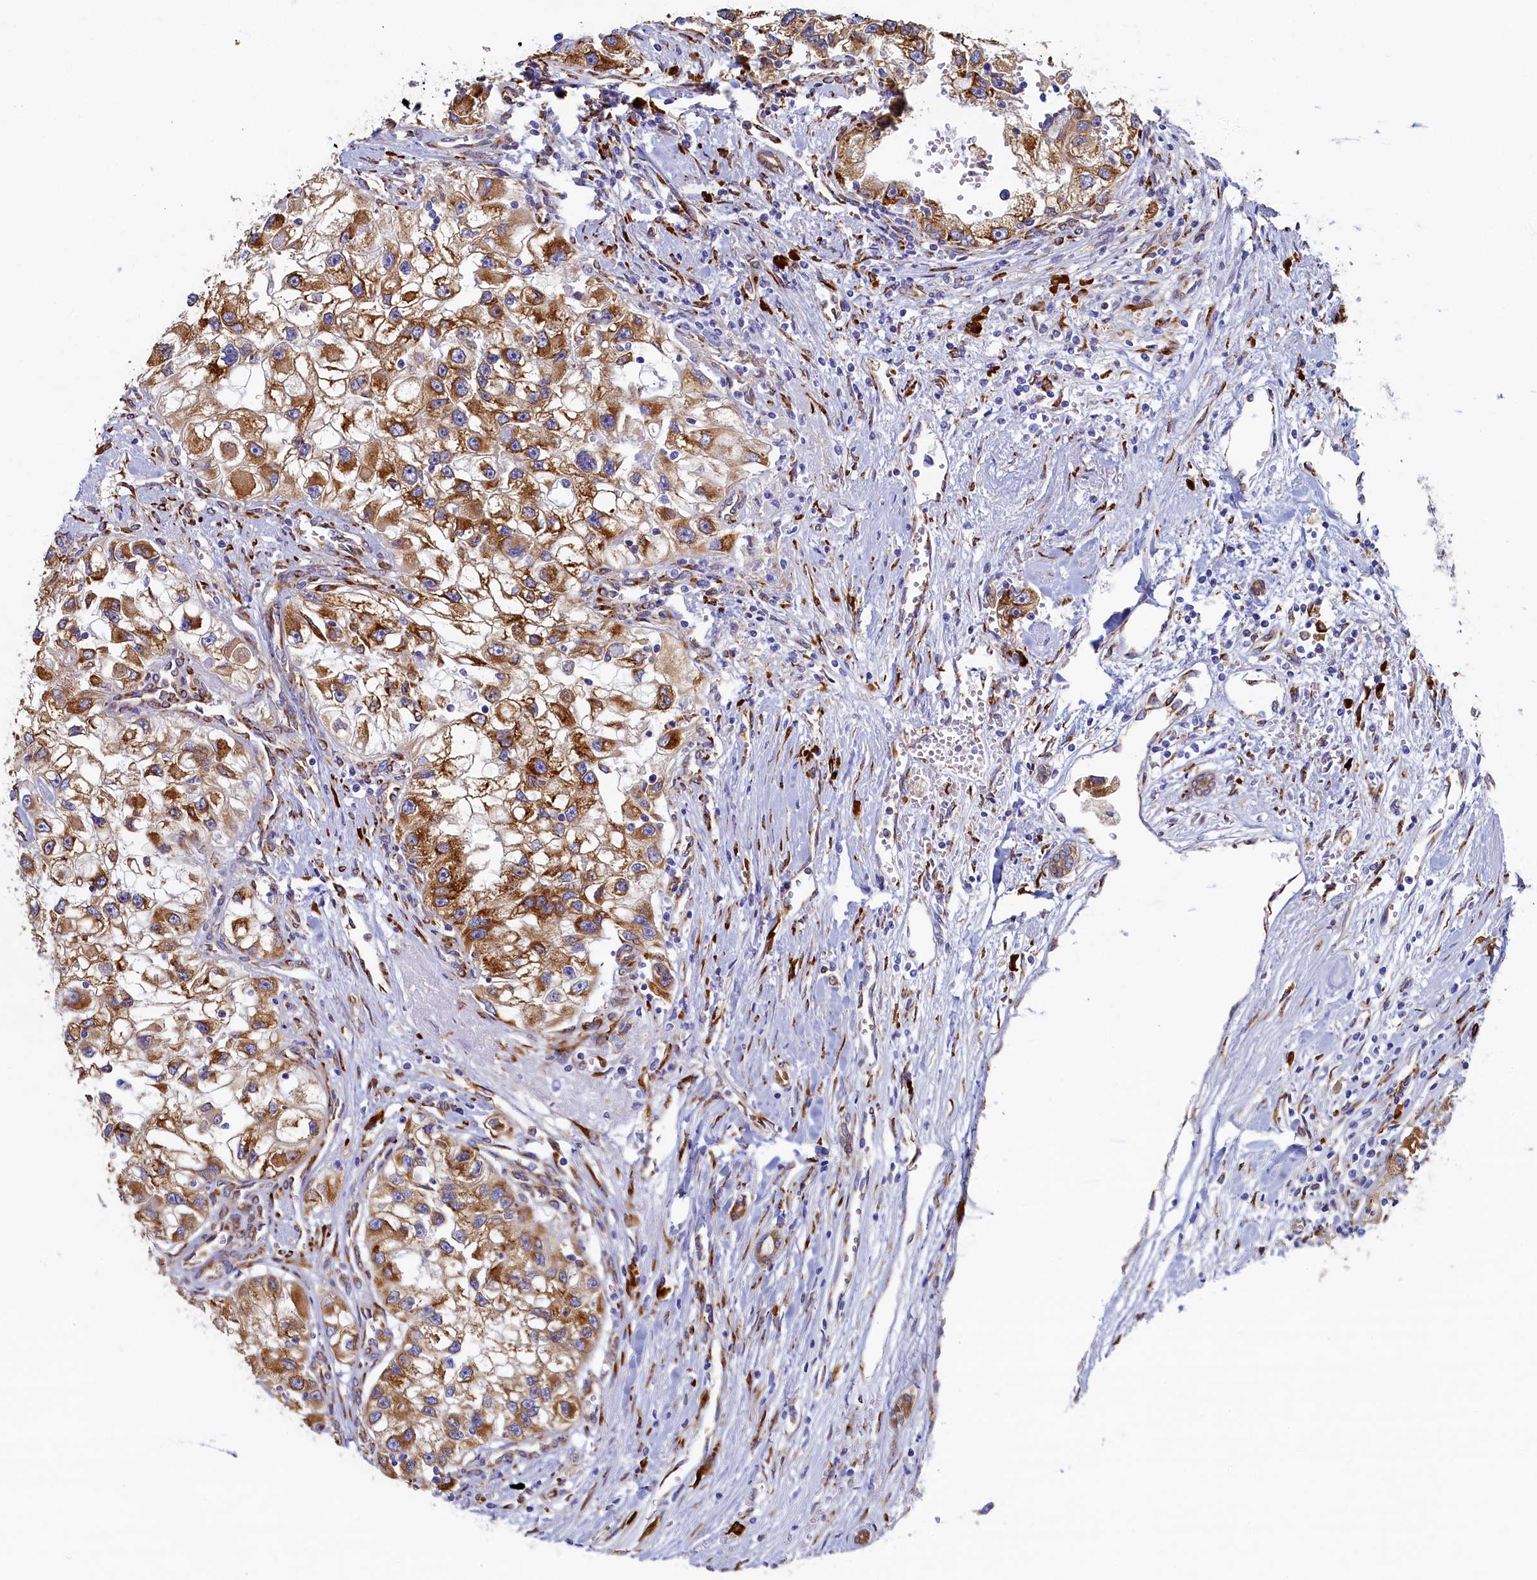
{"staining": {"intensity": "moderate", "quantity": ">75%", "location": "cytoplasmic/membranous"}, "tissue": "renal cancer", "cell_type": "Tumor cells", "image_type": "cancer", "snomed": [{"axis": "morphology", "description": "Adenocarcinoma, NOS"}, {"axis": "topography", "description": "Kidney"}], "caption": "IHC micrograph of neoplastic tissue: human renal adenocarcinoma stained using immunohistochemistry reveals medium levels of moderate protein expression localized specifically in the cytoplasmic/membranous of tumor cells, appearing as a cytoplasmic/membranous brown color.", "gene": "TMEM18", "patient": {"sex": "male", "age": 63}}